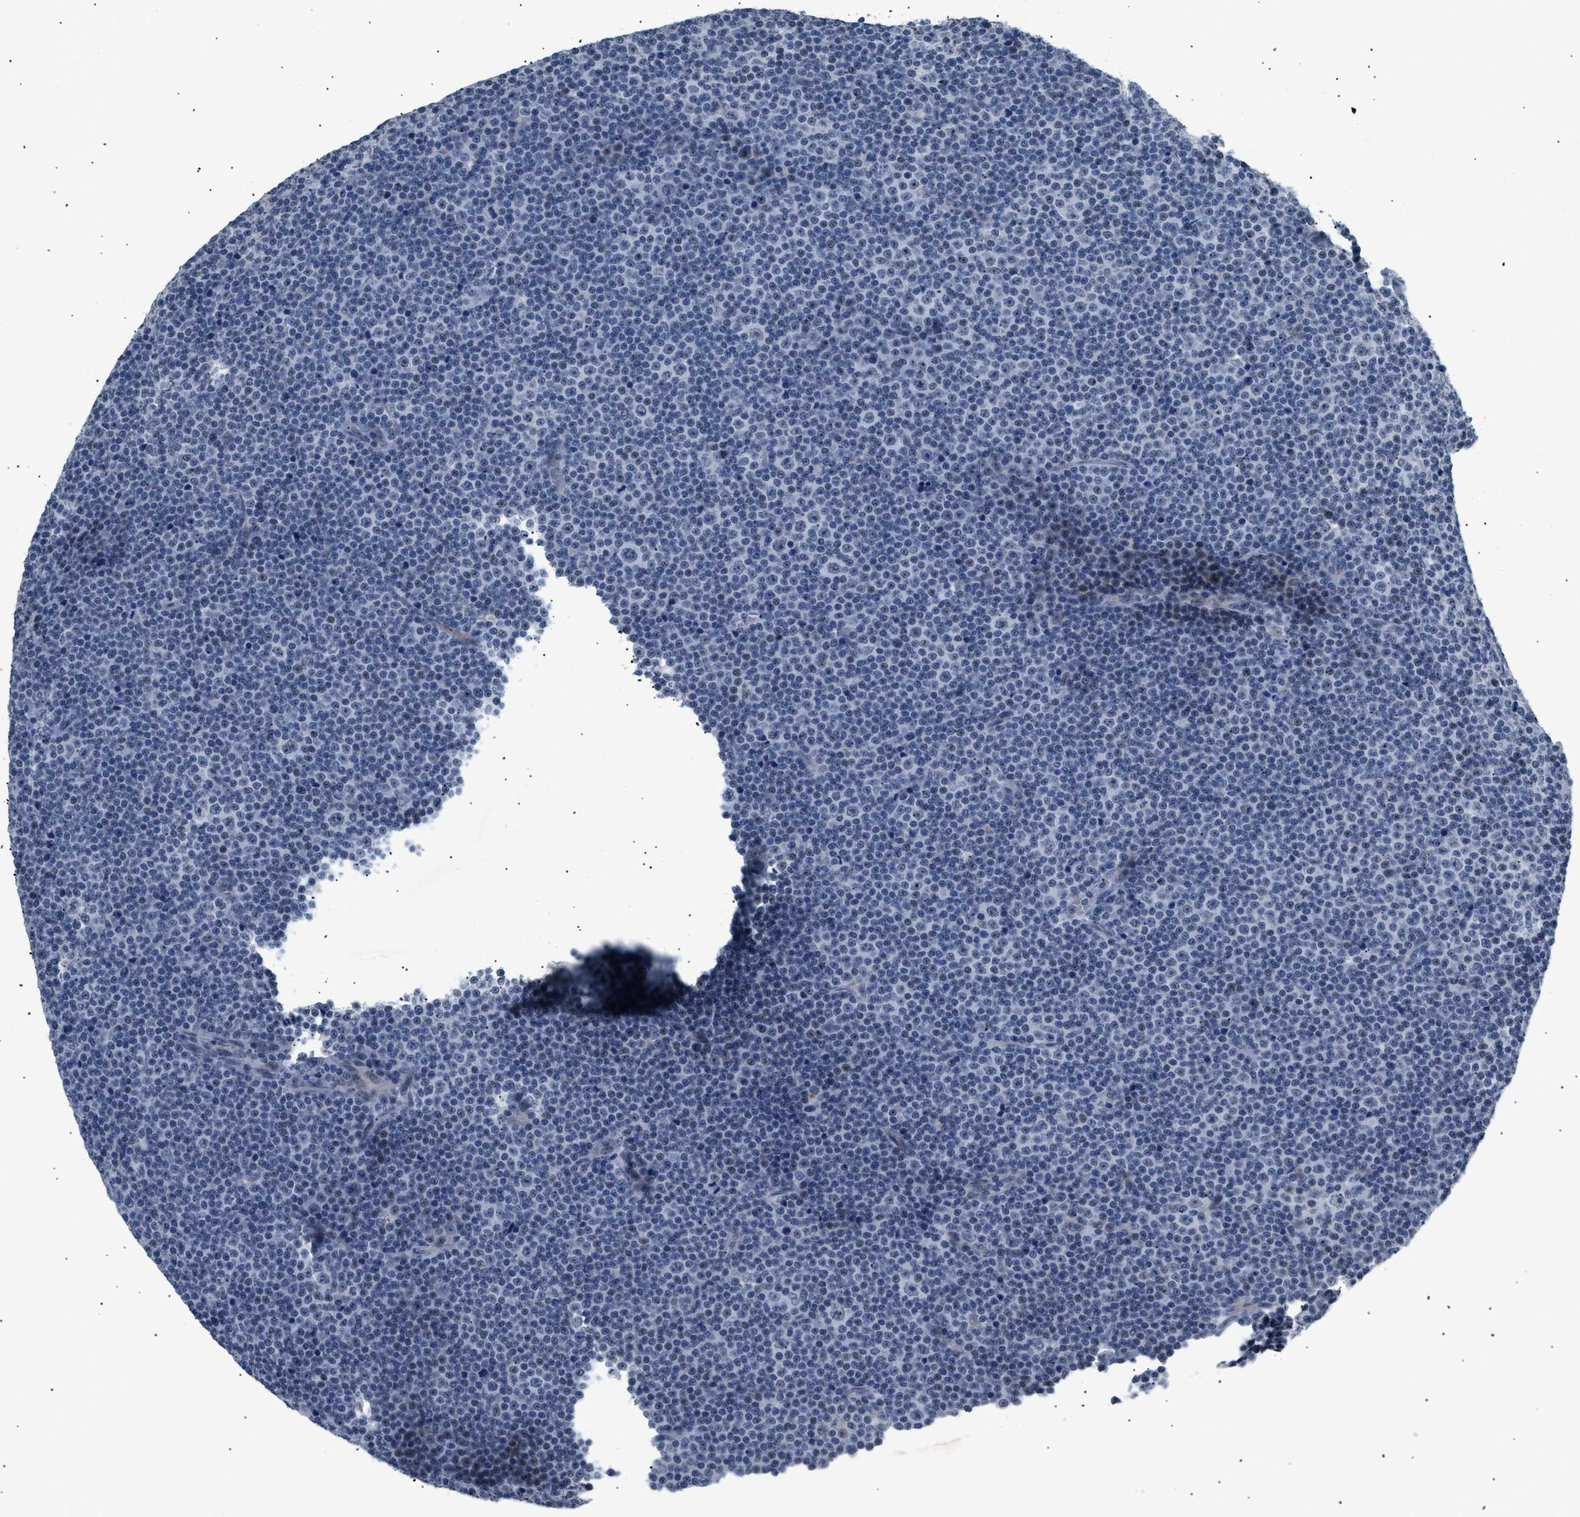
{"staining": {"intensity": "negative", "quantity": "none", "location": "none"}, "tissue": "lymphoma", "cell_type": "Tumor cells", "image_type": "cancer", "snomed": [{"axis": "morphology", "description": "Malignant lymphoma, non-Hodgkin's type, Low grade"}, {"axis": "topography", "description": "Lymph node"}], "caption": "Lymphoma was stained to show a protein in brown. There is no significant staining in tumor cells. Nuclei are stained in blue.", "gene": "KCNC3", "patient": {"sex": "female", "age": 67}}